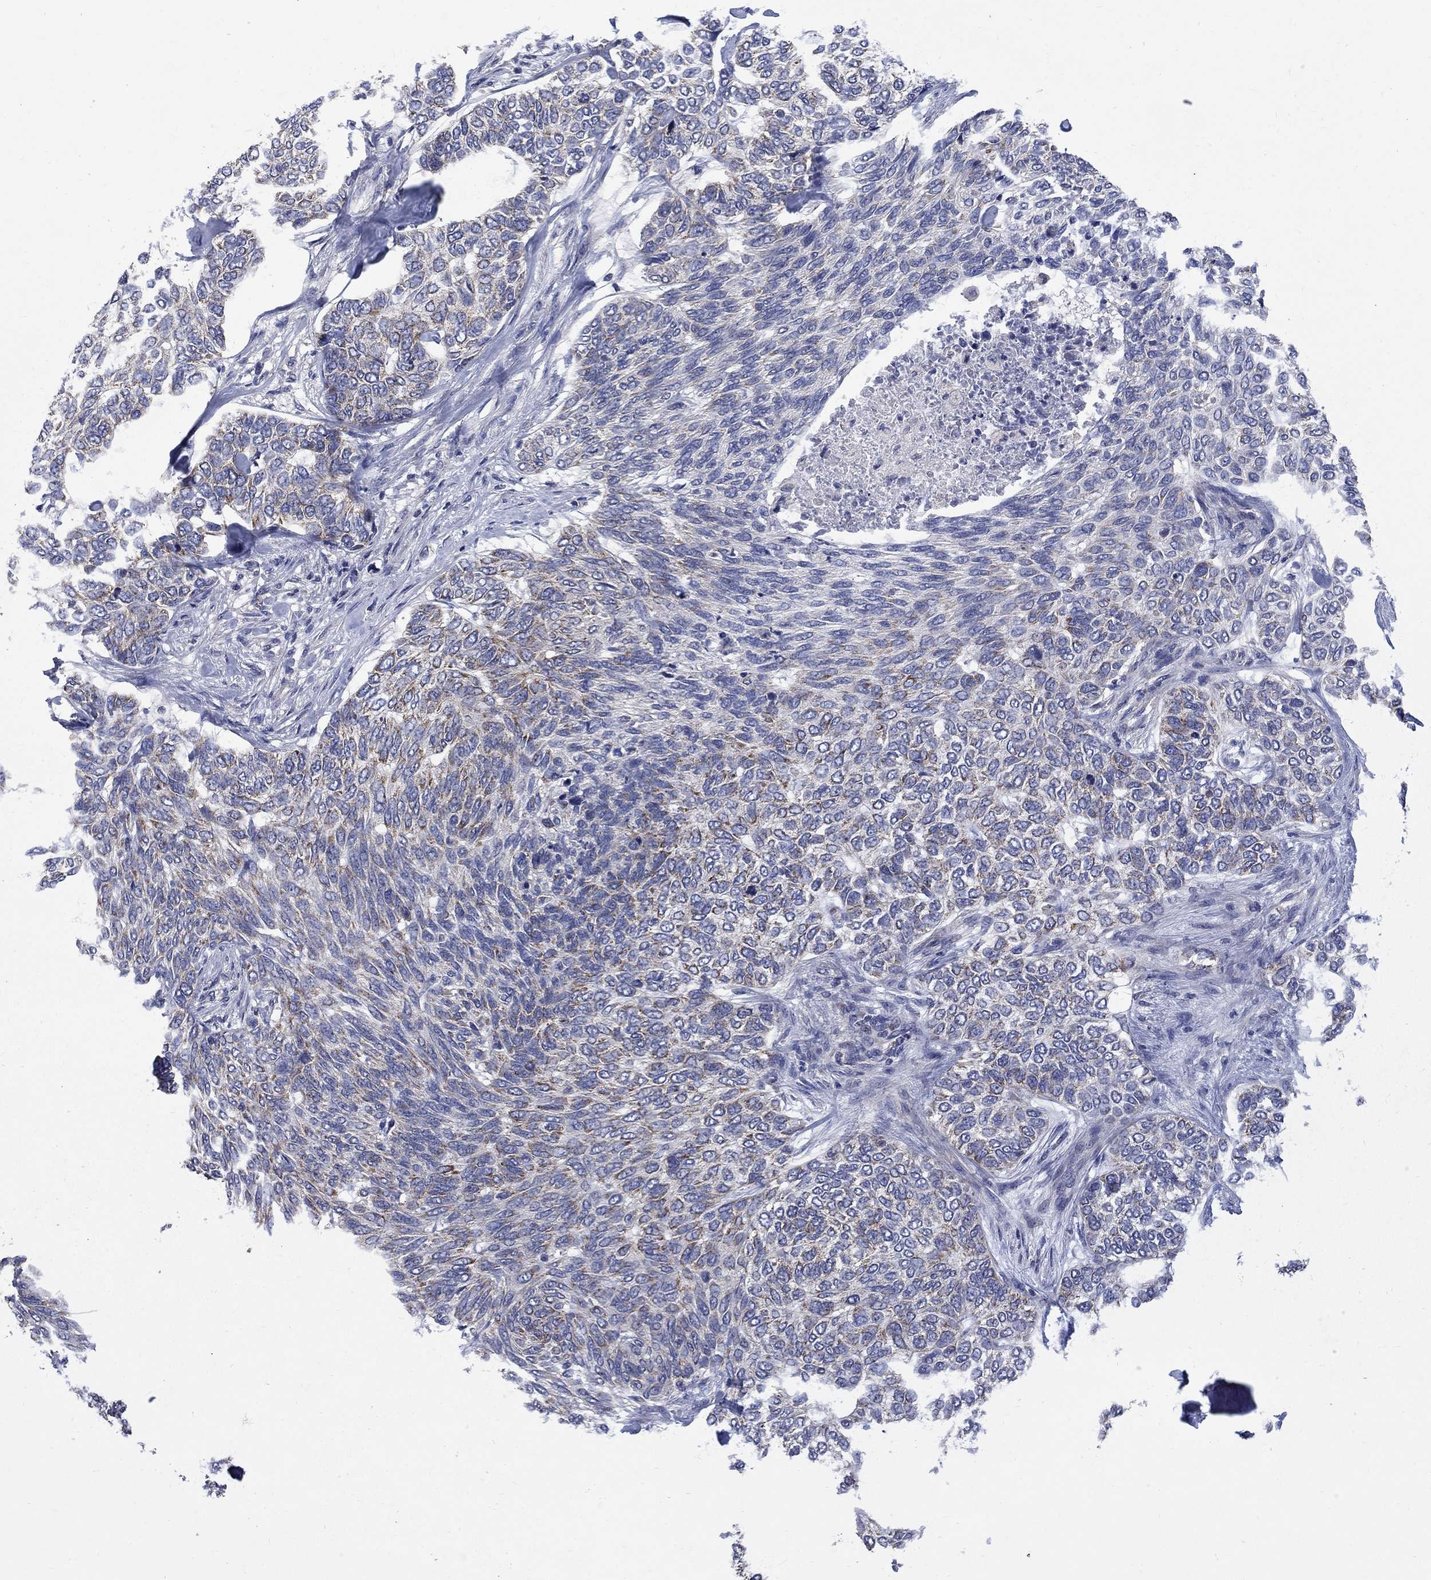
{"staining": {"intensity": "moderate", "quantity": "25%-75%", "location": "cytoplasmic/membranous"}, "tissue": "skin cancer", "cell_type": "Tumor cells", "image_type": "cancer", "snomed": [{"axis": "morphology", "description": "Basal cell carcinoma"}, {"axis": "topography", "description": "Skin"}], "caption": "Immunohistochemical staining of human basal cell carcinoma (skin) displays medium levels of moderate cytoplasmic/membranous staining in about 25%-75% of tumor cells.", "gene": "HSPA12A", "patient": {"sex": "female", "age": 65}}